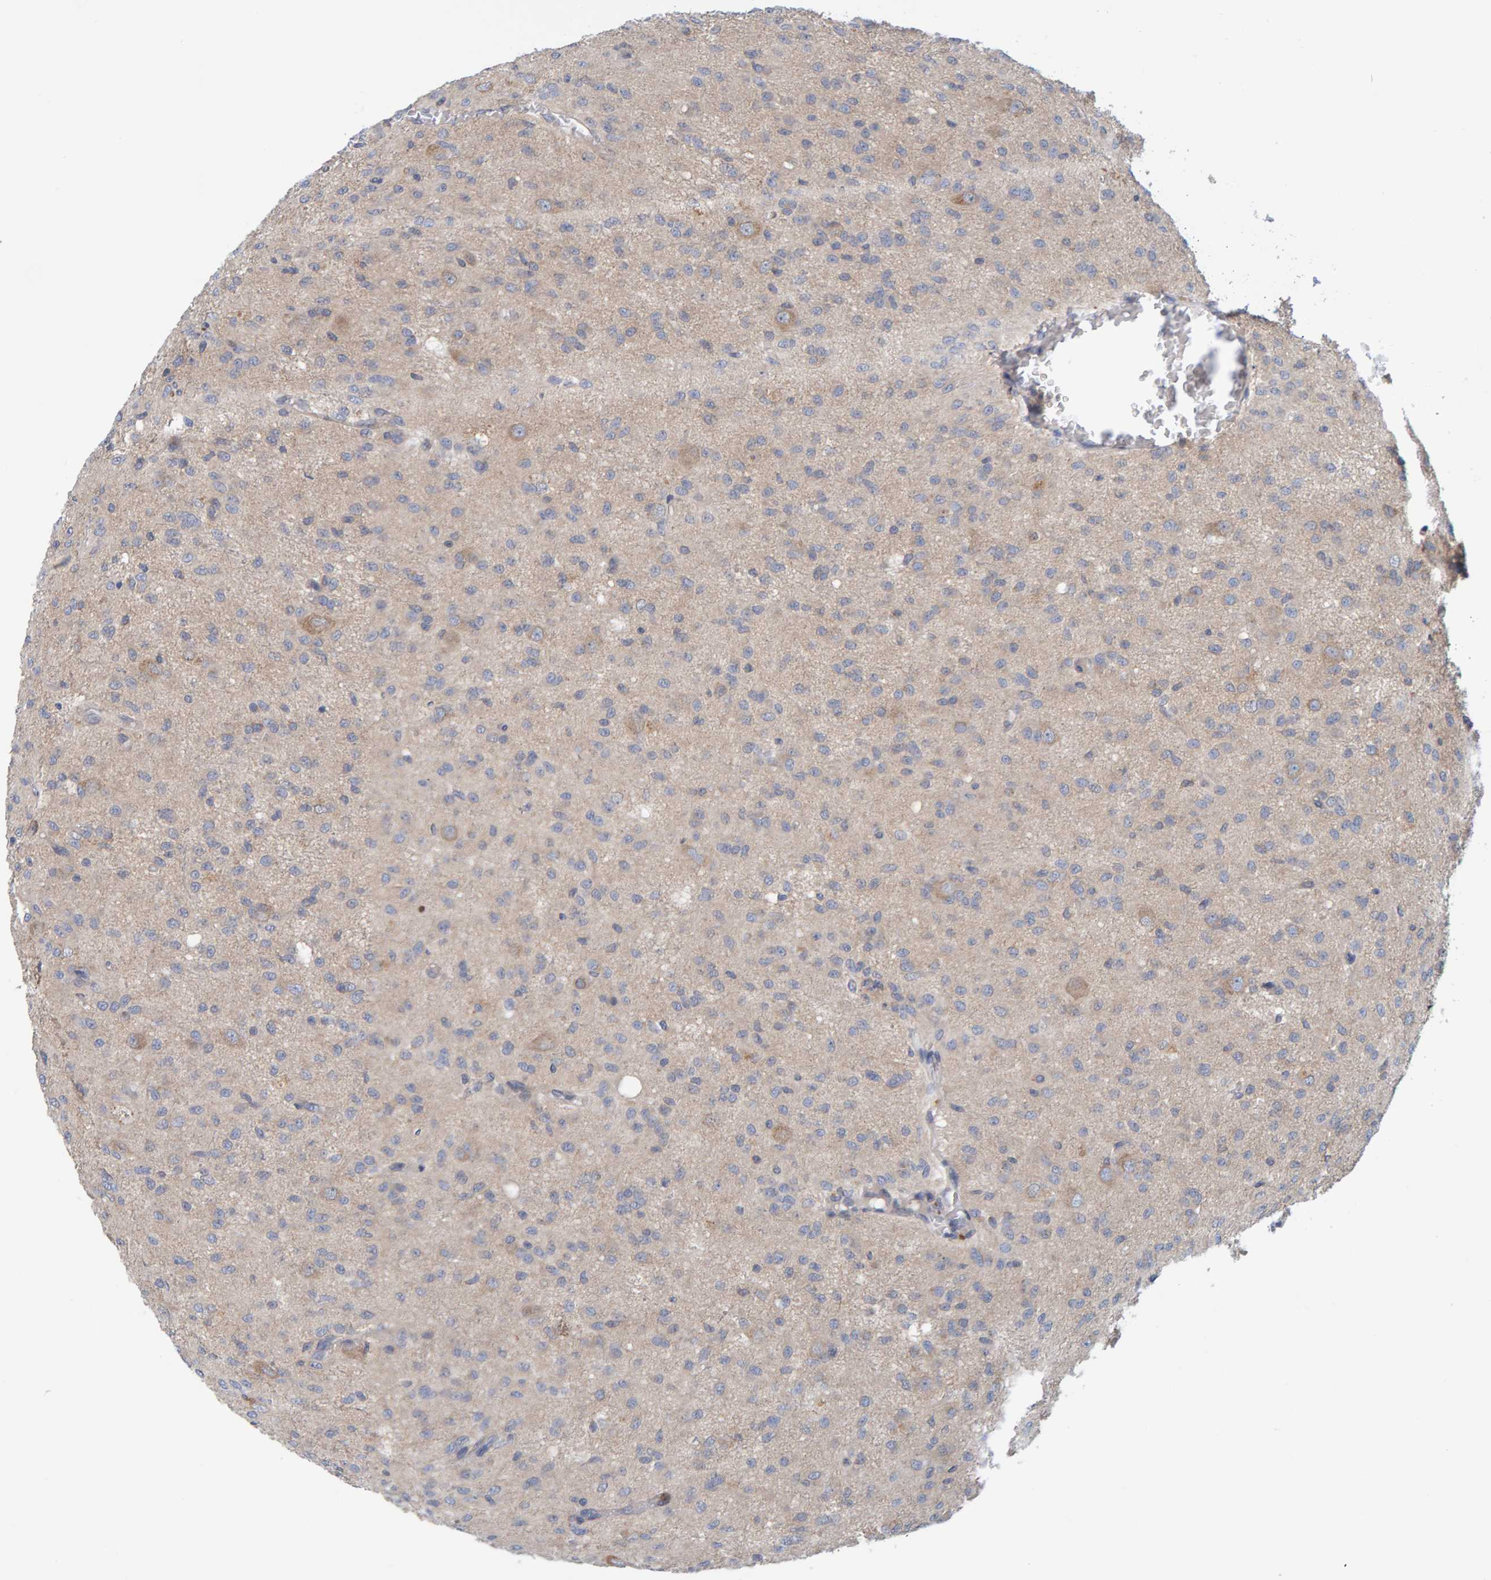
{"staining": {"intensity": "weak", "quantity": "<25%", "location": "cytoplasmic/membranous"}, "tissue": "glioma", "cell_type": "Tumor cells", "image_type": "cancer", "snomed": [{"axis": "morphology", "description": "Glioma, malignant, High grade"}, {"axis": "topography", "description": "Brain"}], "caption": "High magnification brightfield microscopy of malignant glioma (high-grade) stained with DAB (3,3'-diaminobenzidine) (brown) and counterstained with hematoxylin (blue): tumor cells show no significant expression.", "gene": "TATDN1", "patient": {"sex": "female", "age": 59}}